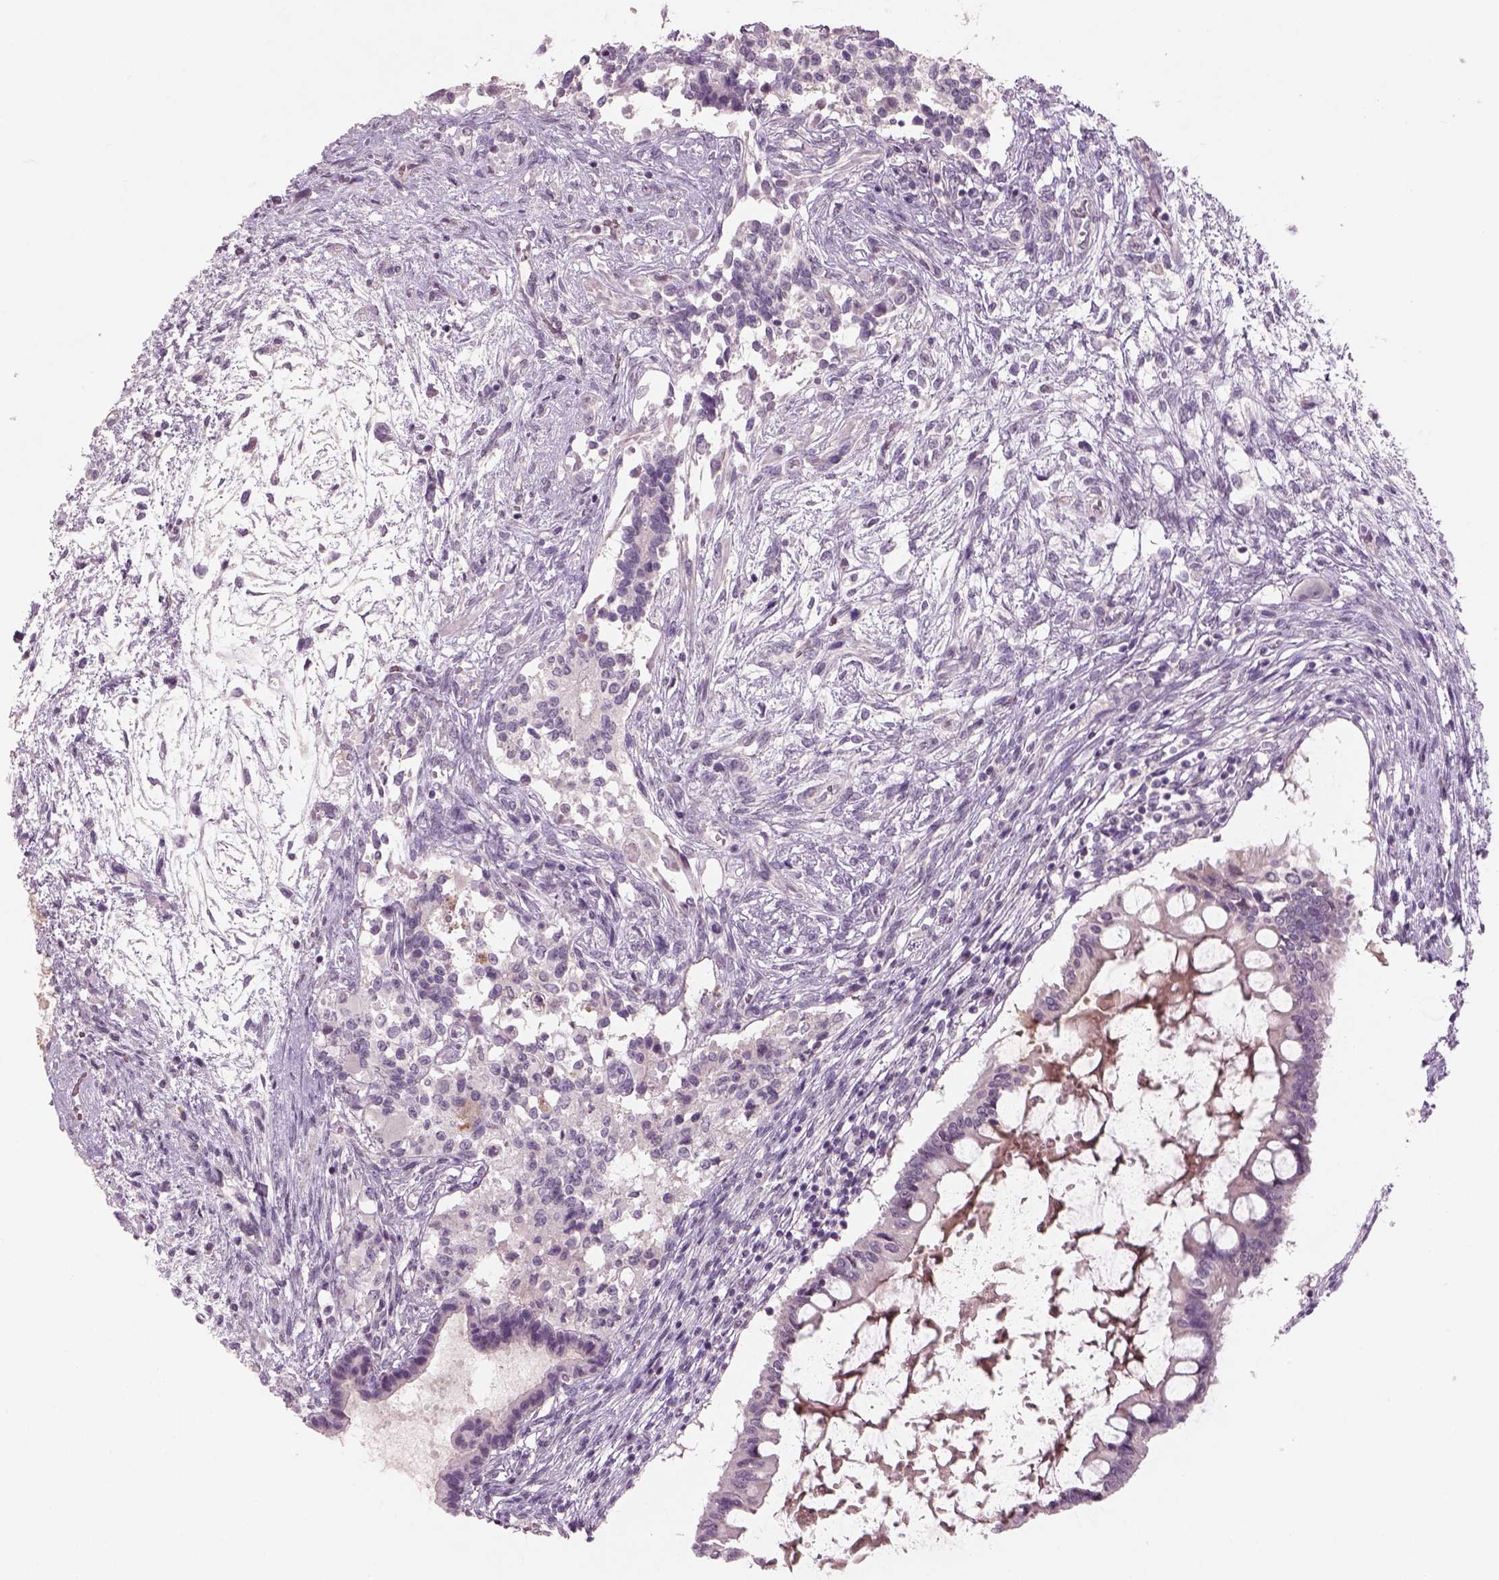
{"staining": {"intensity": "negative", "quantity": "none", "location": "none"}, "tissue": "testis cancer", "cell_type": "Tumor cells", "image_type": "cancer", "snomed": [{"axis": "morphology", "description": "Carcinoma, Embryonal, NOS"}, {"axis": "topography", "description": "Testis"}], "caption": "The immunohistochemistry micrograph has no significant staining in tumor cells of testis embryonal carcinoma tissue. (Stains: DAB (3,3'-diaminobenzidine) IHC with hematoxylin counter stain, Microscopy: brightfield microscopy at high magnification).", "gene": "PENK", "patient": {"sex": "male", "age": 37}}